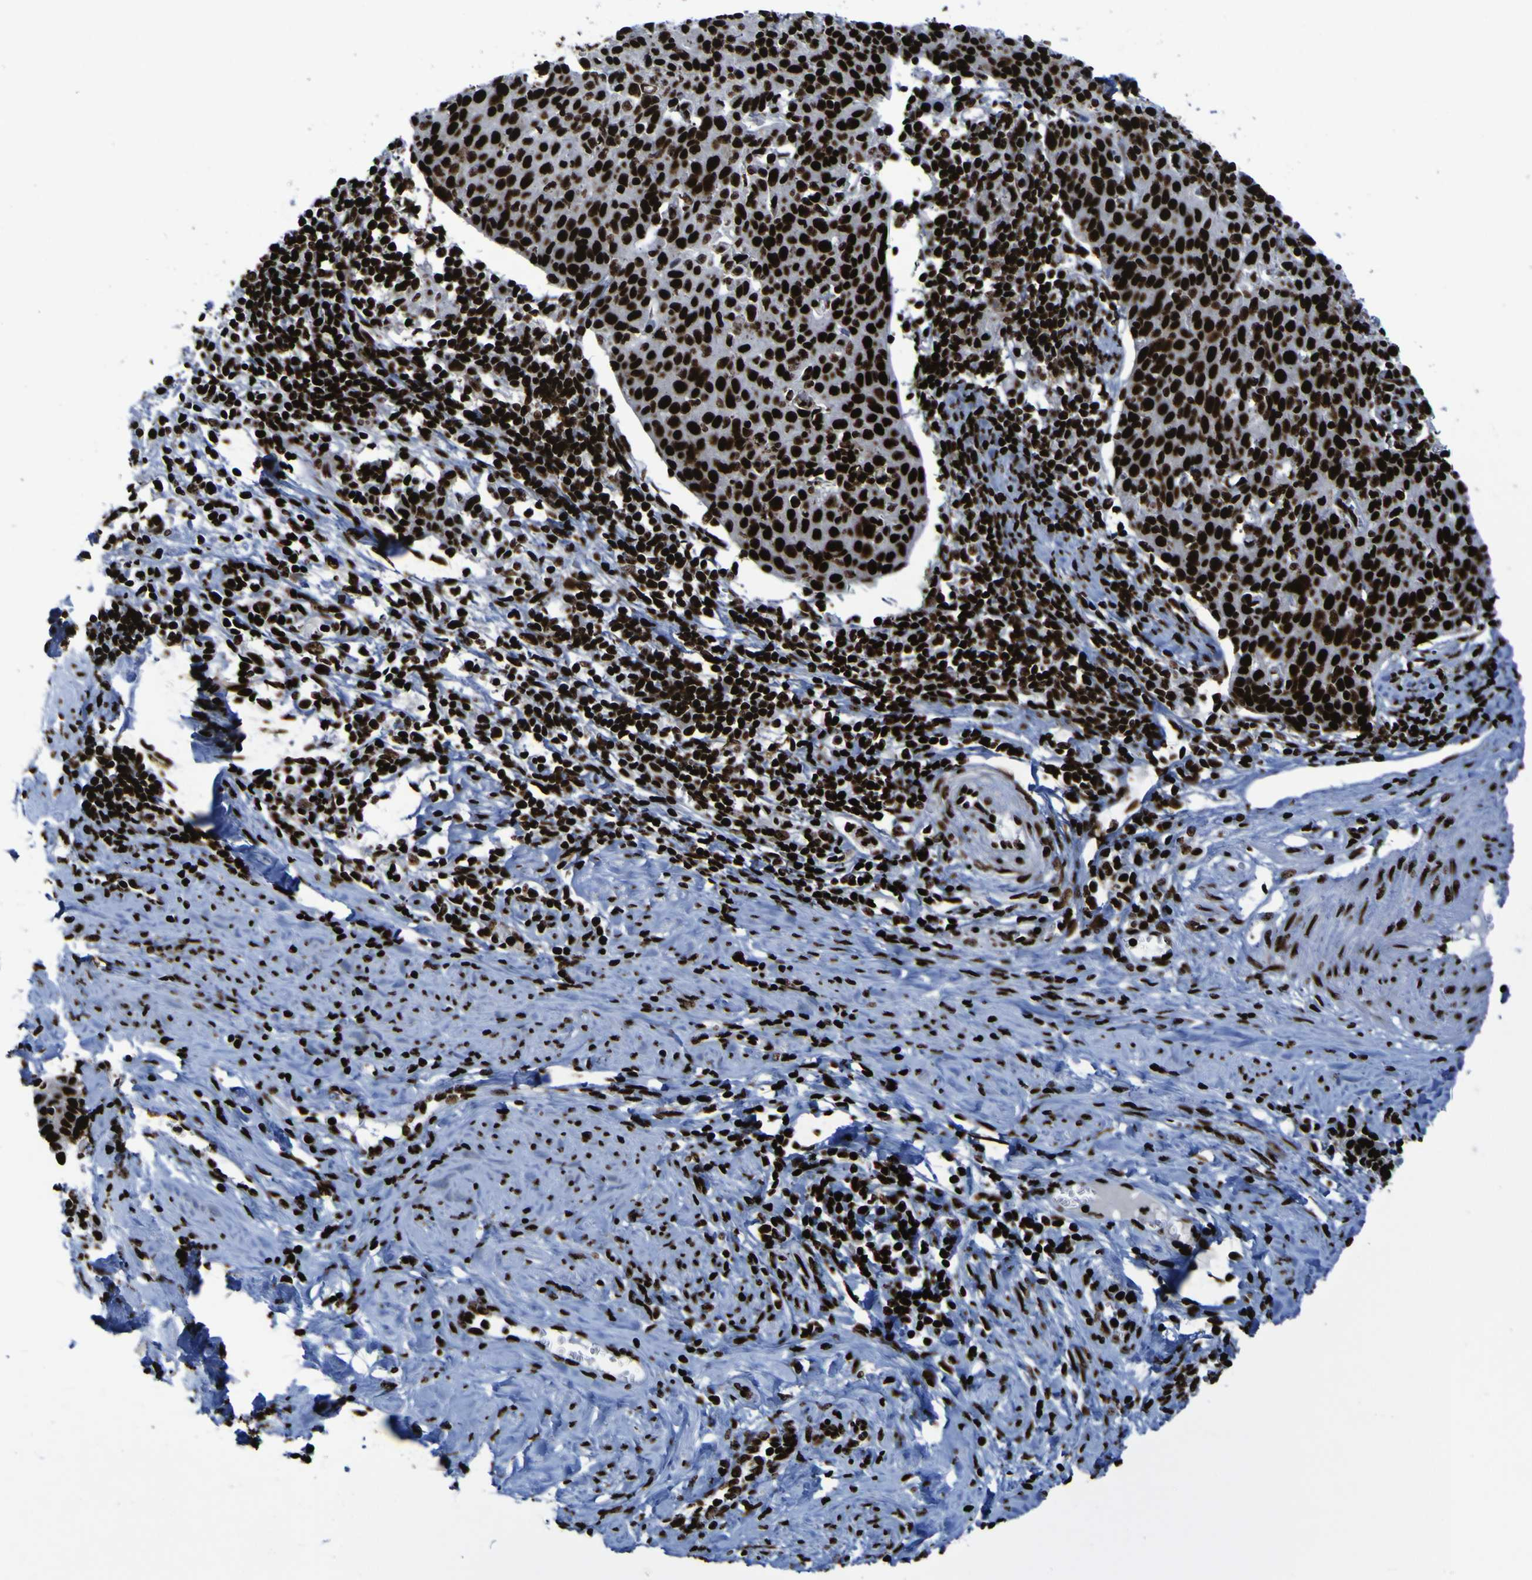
{"staining": {"intensity": "strong", "quantity": ">75%", "location": "nuclear"}, "tissue": "cervical cancer", "cell_type": "Tumor cells", "image_type": "cancer", "snomed": [{"axis": "morphology", "description": "Squamous cell carcinoma, NOS"}, {"axis": "topography", "description": "Cervix"}], "caption": "Cervical cancer tissue reveals strong nuclear positivity in approximately >75% of tumor cells, visualized by immunohistochemistry.", "gene": "NPM1", "patient": {"sex": "female", "age": 38}}